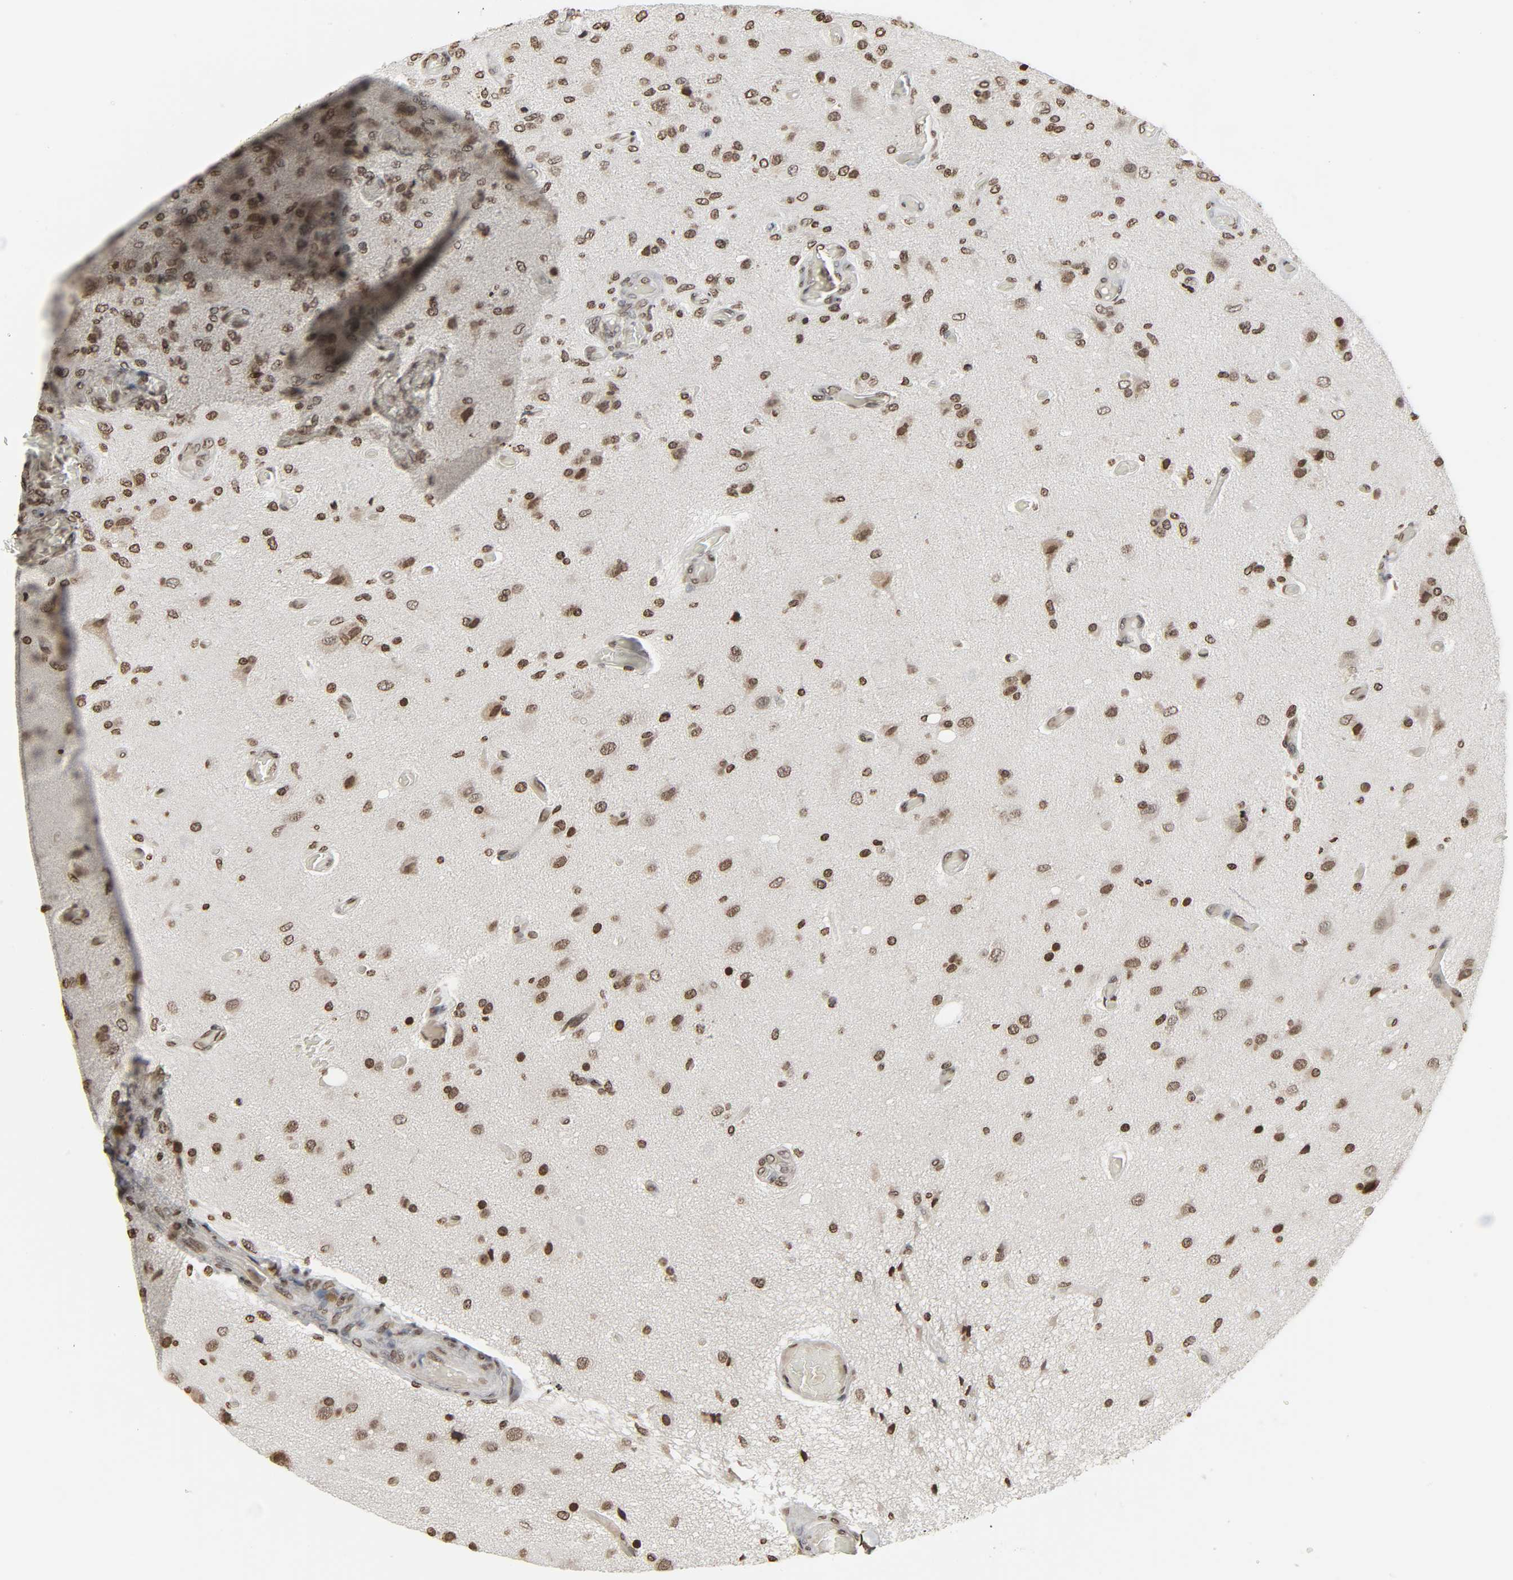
{"staining": {"intensity": "moderate", "quantity": ">75%", "location": "nuclear"}, "tissue": "glioma", "cell_type": "Tumor cells", "image_type": "cancer", "snomed": [{"axis": "morphology", "description": "Normal tissue, NOS"}, {"axis": "morphology", "description": "Glioma, malignant, High grade"}, {"axis": "topography", "description": "Cerebral cortex"}], "caption": "Immunohistochemistry (IHC) micrograph of neoplastic tissue: glioma stained using immunohistochemistry shows medium levels of moderate protein expression localized specifically in the nuclear of tumor cells, appearing as a nuclear brown color.", "gene": "ELAVL1", "patient": {"sex": "male", "age": 77}}